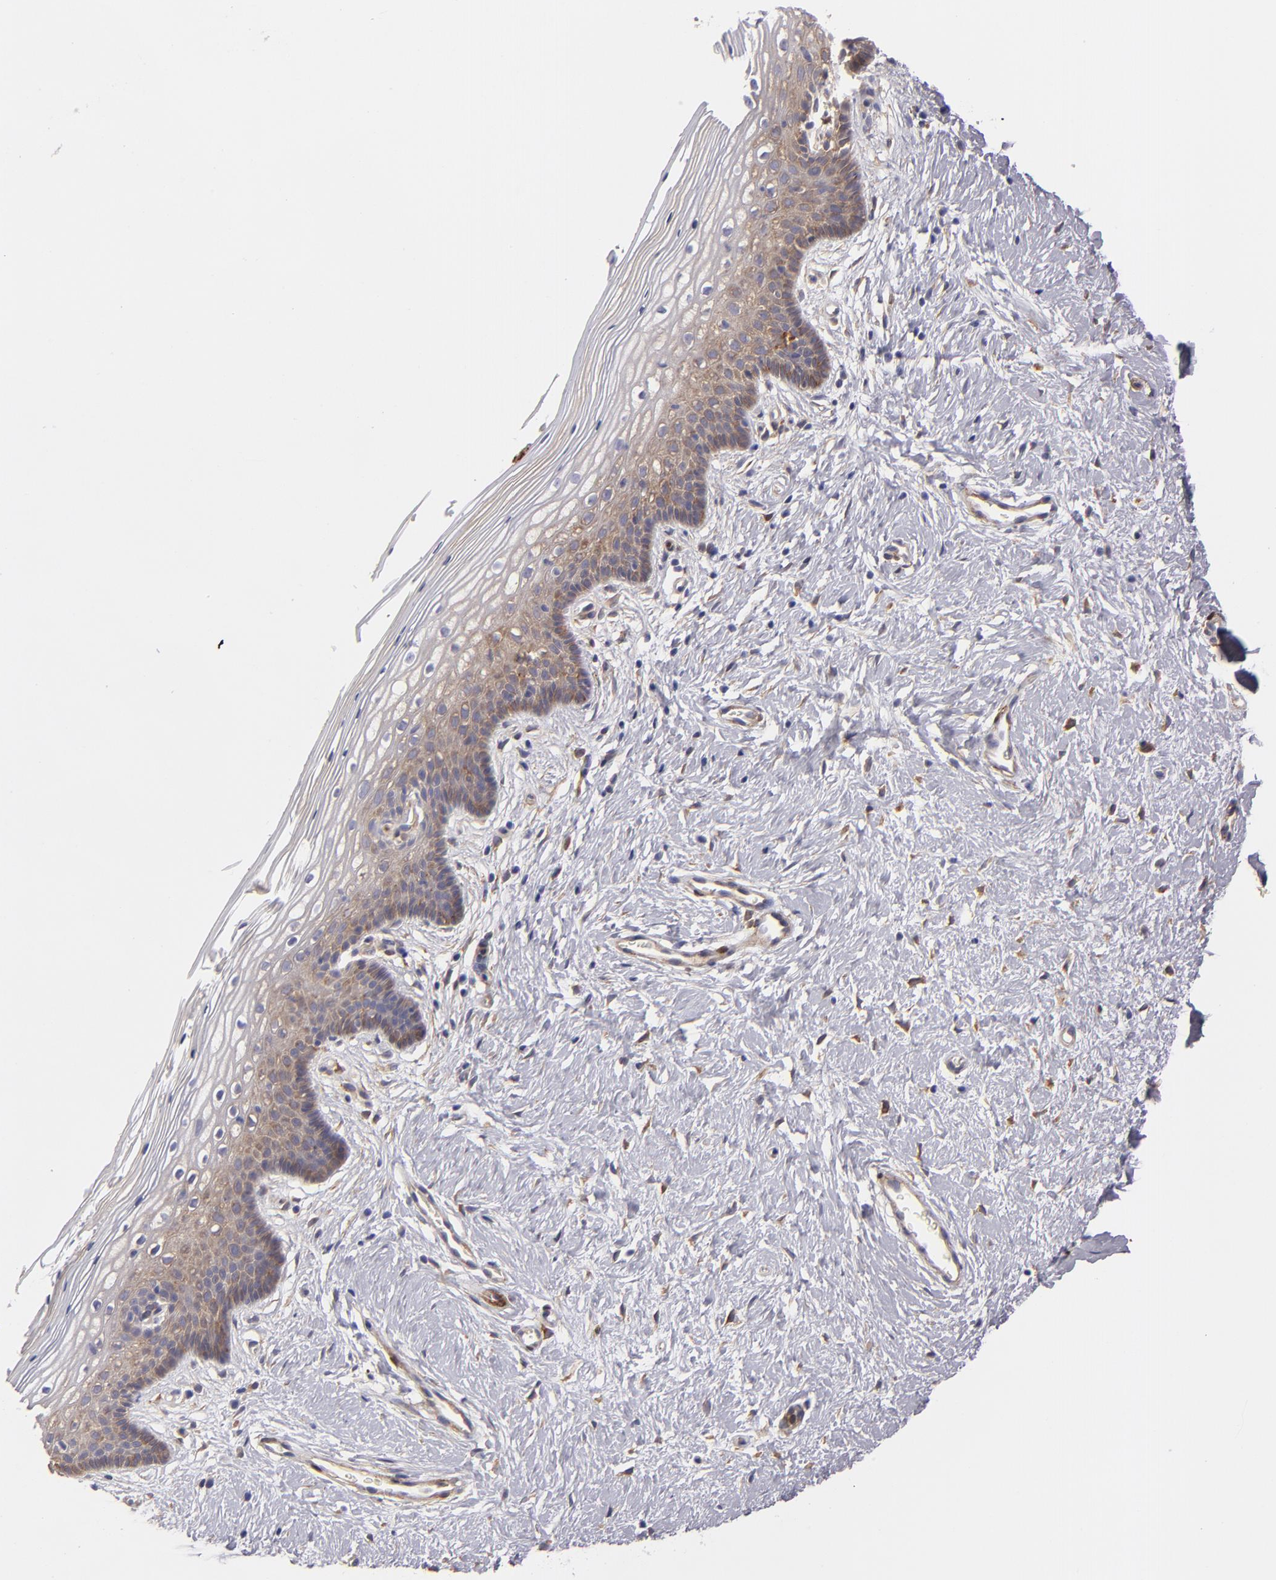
{"staining": {"intensity": "weak", "quantity": "25%-75%", "location": "cytoplasmic/membranous"}, "tissue": "vagina", "cell_type": "Squamous epithelial cells", "image_type": "normal", "snomed": [{"axis": "morphology", "description": "Normal tissue, NOS"}, {"axis": "topography", "description": "Vagina"}], "caption": "Immunohistochemical staining of unremarkable vagina reveals low levels of weak cytoplasmic/membranous positivity in about 25%-75% of squamous epithelial cells. Ihc stains the protein of interest in brown and the nuclei are stained blue.", "gene": "VCL", "patient": {"sex": "female", "age": 46}}